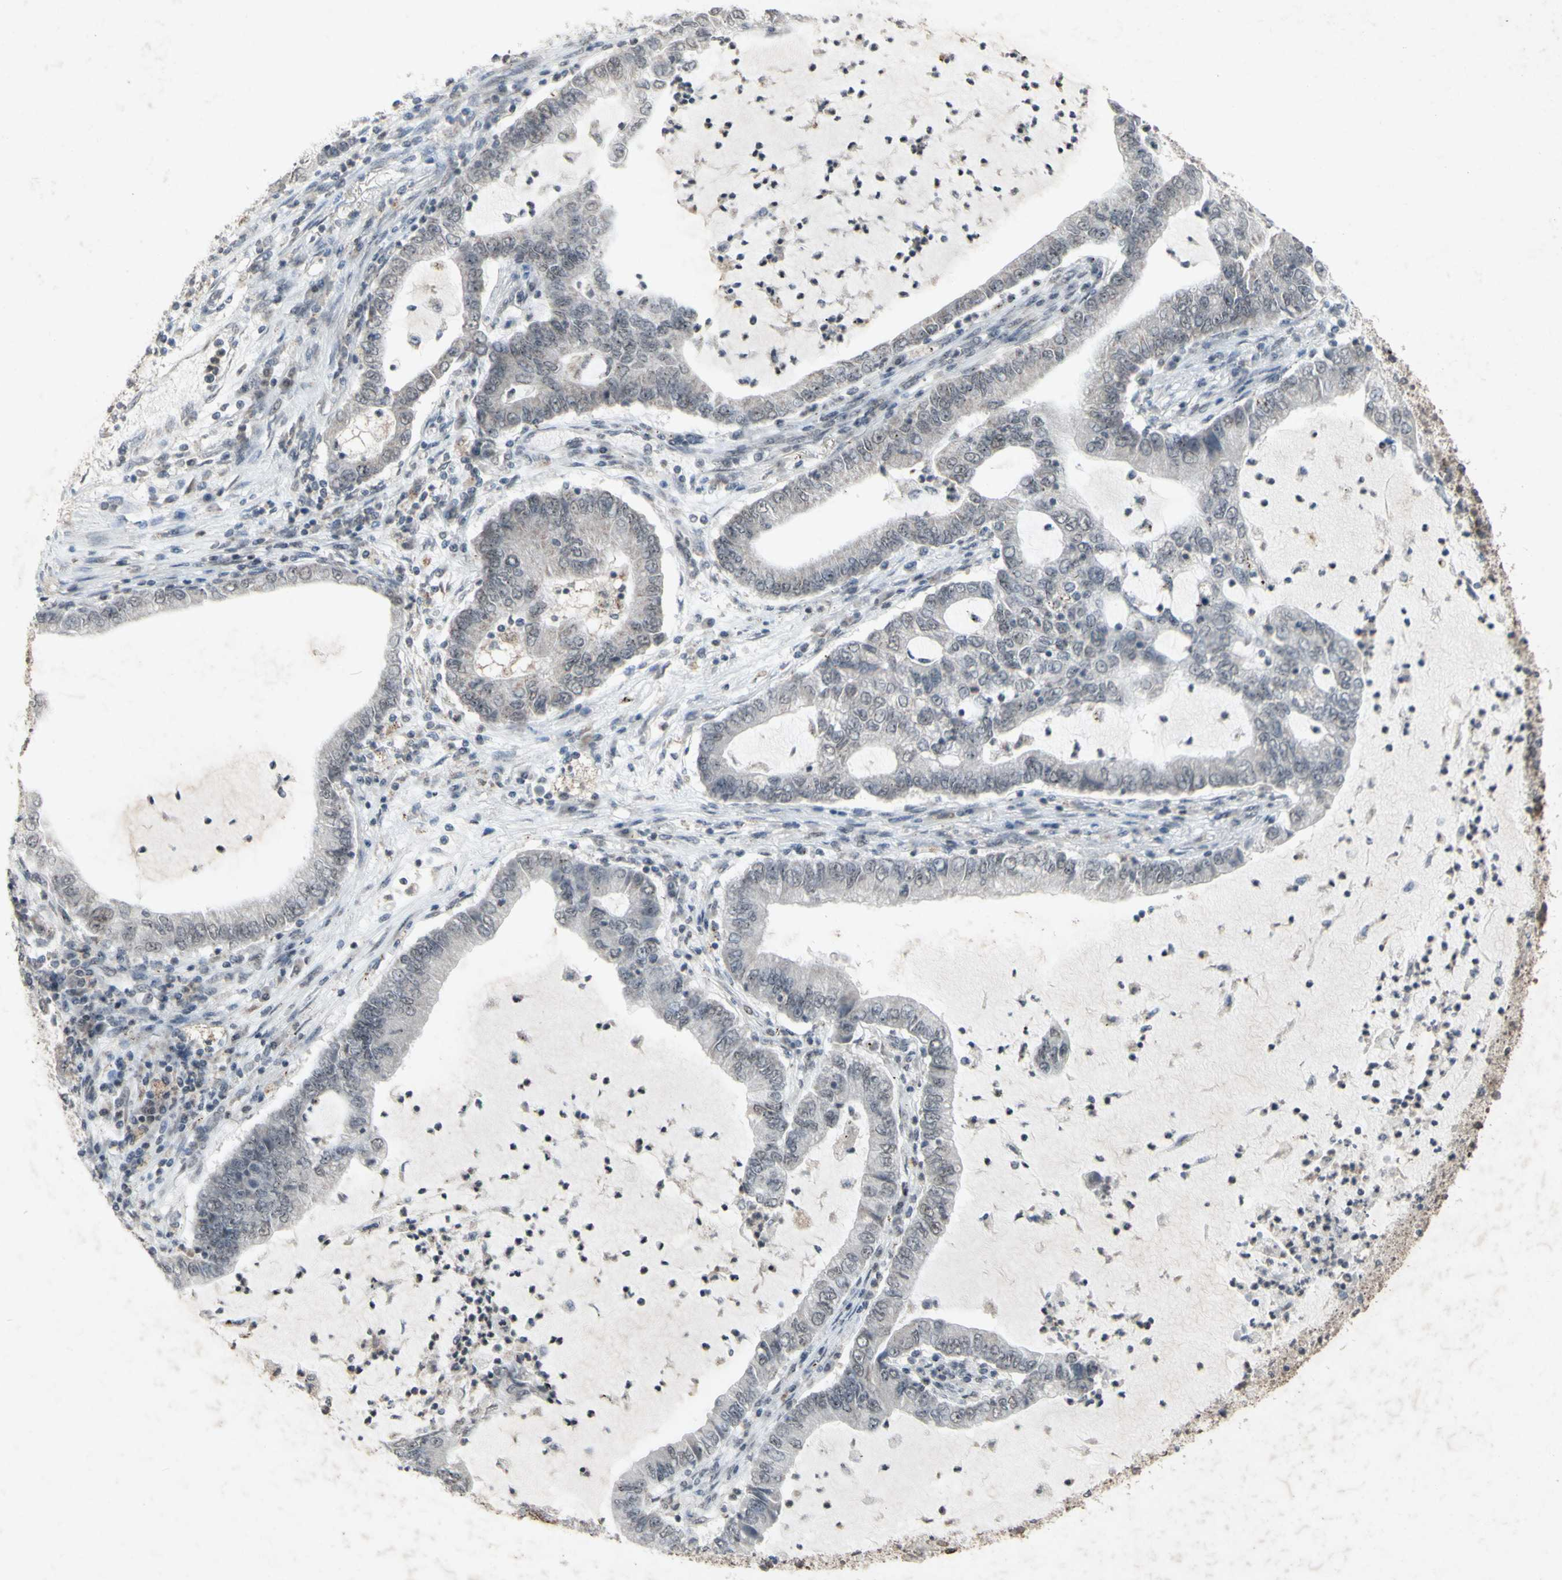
{"staining": {"intensity": "negative", "quantity": "none", "location": "none"}, "tissue": "lung cancer", "cell_type": "Tumor cells", "image_type": "cancer", "snomed": [{"axis": "morphology", "description": "Adenocarcinoma, NOS"}, {"axis": "topography", "description": "Lung"}], "caption": "Tumor cells are negative for protein expression in human adenocarcinoma (lung). (DAB immunohistochemistry (IHC), high magnification).", "gene": "CENPB", "patient": {"sex": "female", "age": 51}}